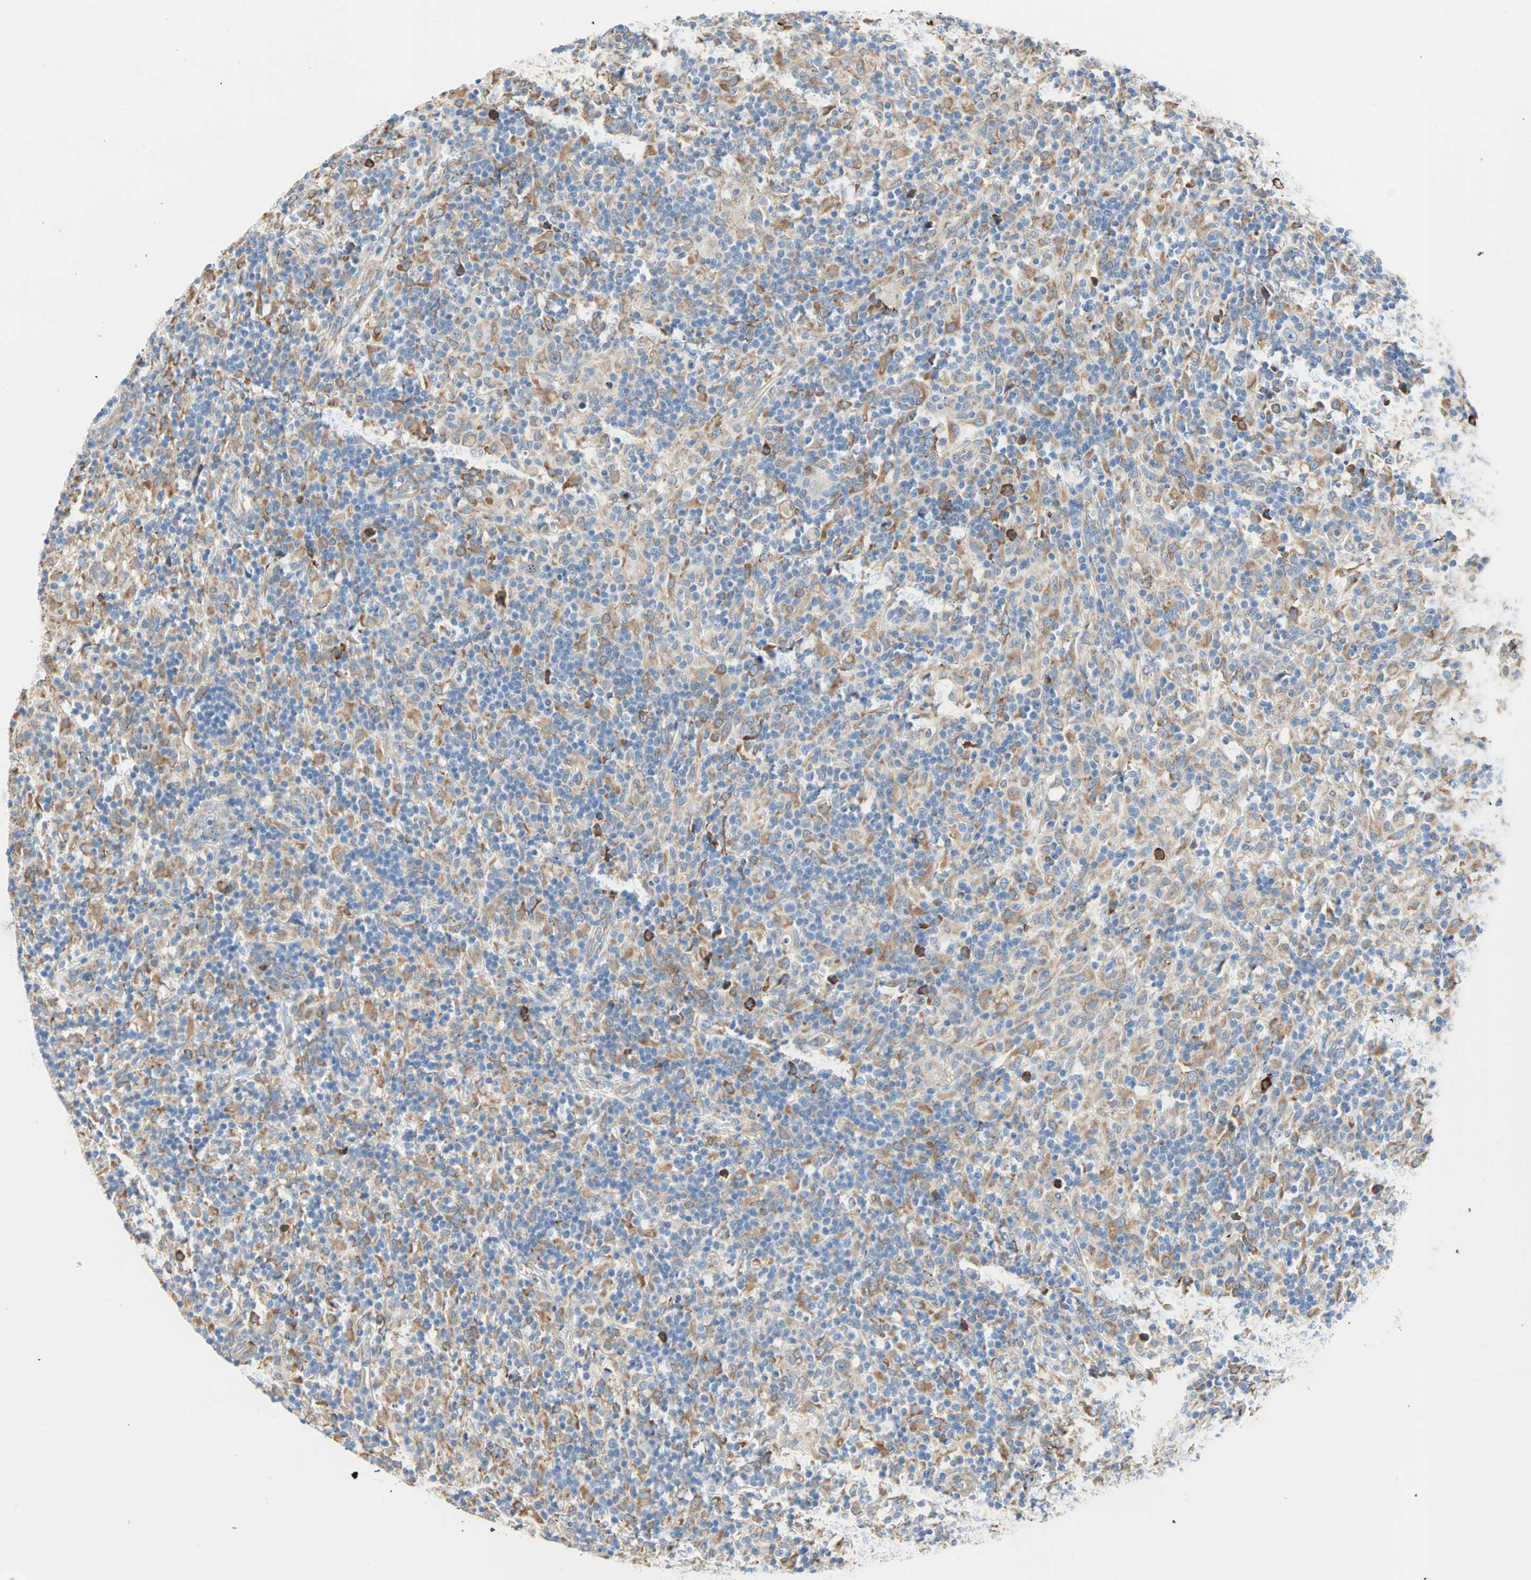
{"staining": {"intensity": "moderate", "quantity": ">75%", "location": "cytoplasmic/membranous"}, "tissue": "lymphoma", "cell_type": "Tumor cells", "image_type": "cancer", "snomed": [{"axis": "morphology", "description": "Hodgkin's disease, NOS"}, {"axis": "topography", "description": "Lymph node"}], "caption": "Tumor cells exhibit medium levels of moderate cytoplasmic/membranous staining in about >75% of cells in lymphoma.", "gene": "PLCXD1", "patient": {"sex": "male", "age": 70}}